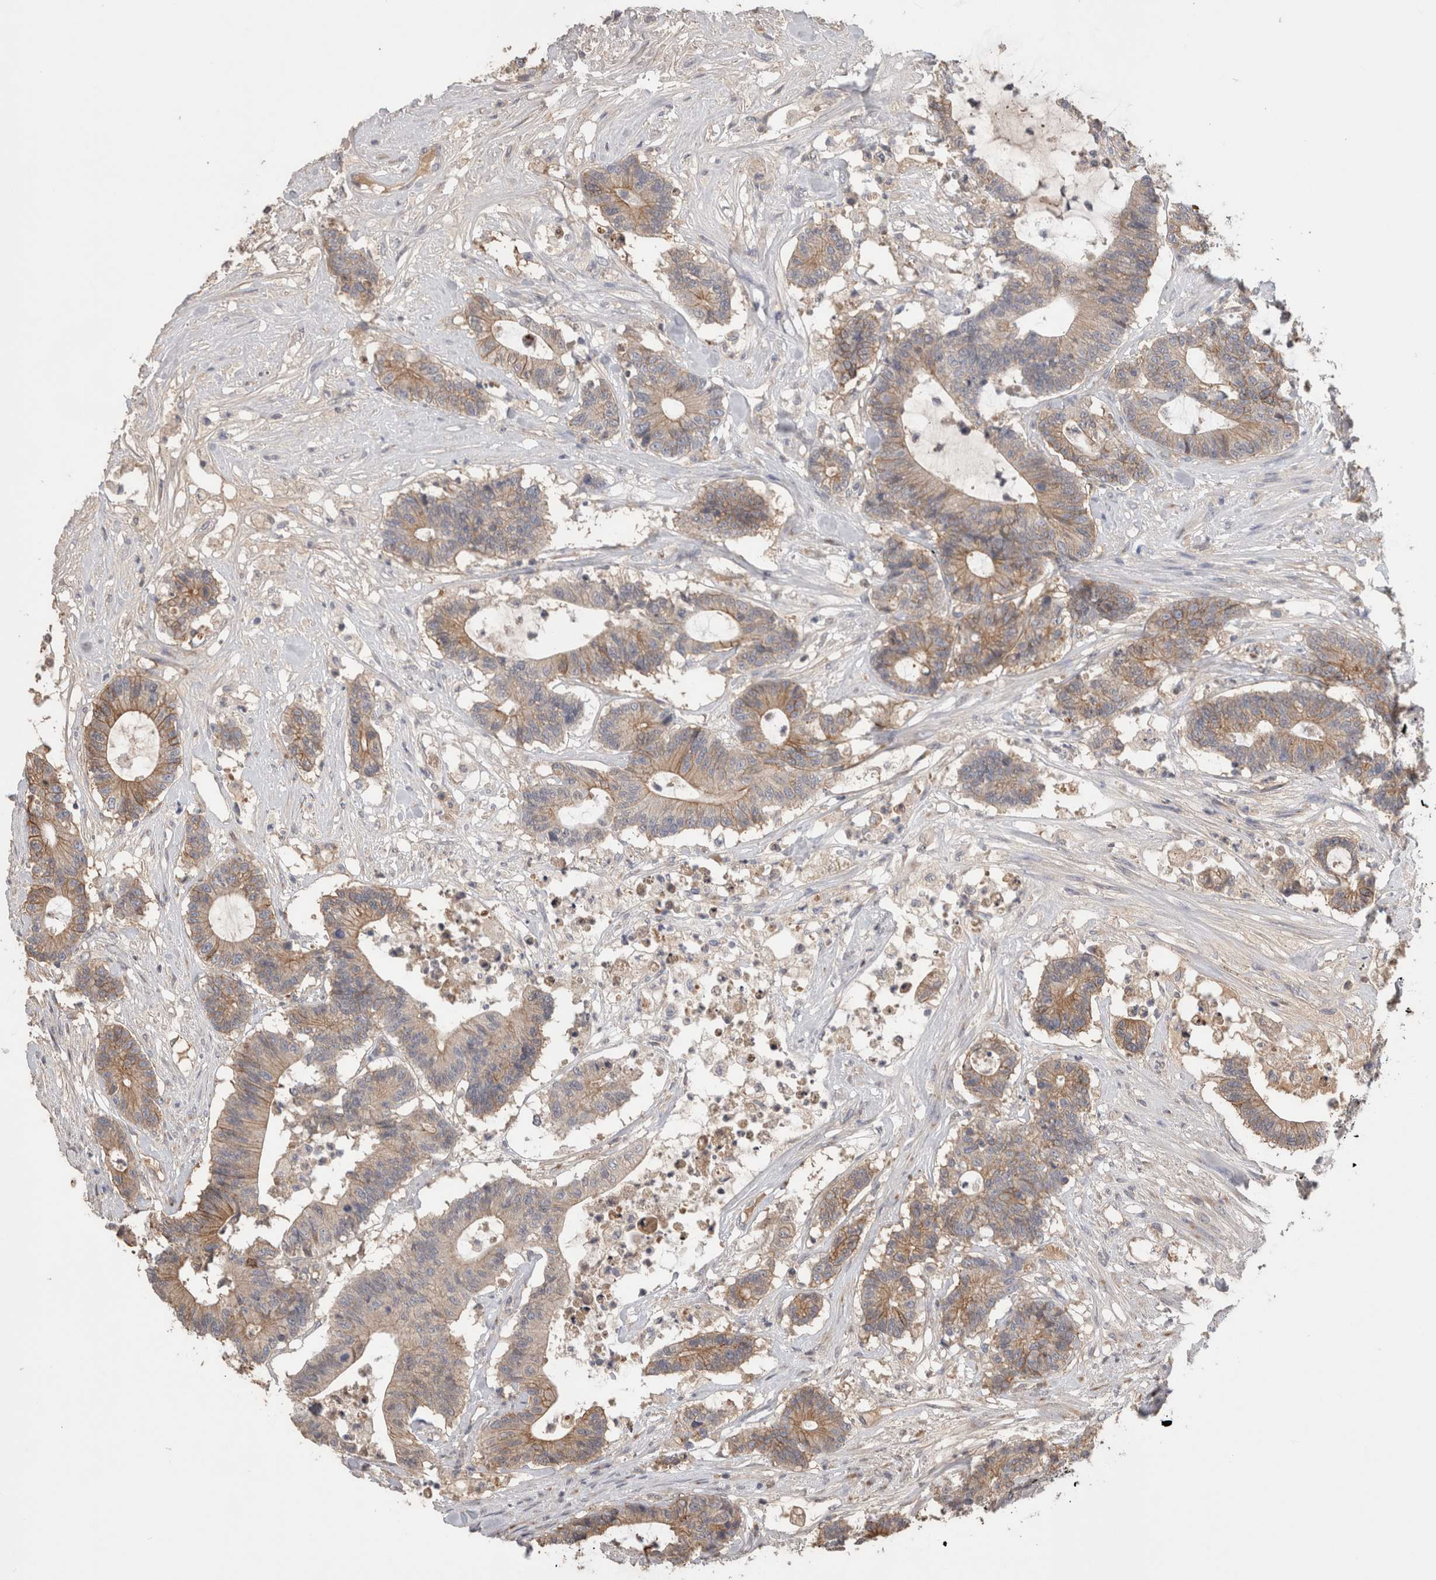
{"staining": {"intensity": "weak", "quantity": "25%-75%", "location": "cytoplasmic/membranous"}, "tissue": "colorectal cancer", "cell_type": "Tumor cells", "image_type": "cancer", "snomed": [{"axis": "morphology", "description": "Adenocarcinoma, NOS"}, {"axis": "topography", "description": "Colon"}], "caption": "Immunohistochemical staining of human adenocarcinoma (colorectal) displays weak cytoplasmic/membranous protein expression in approximately 25%-75% of tumor cells.", "gene": "PPP3CC", "patient": {"sex": "female", "age": 84}}